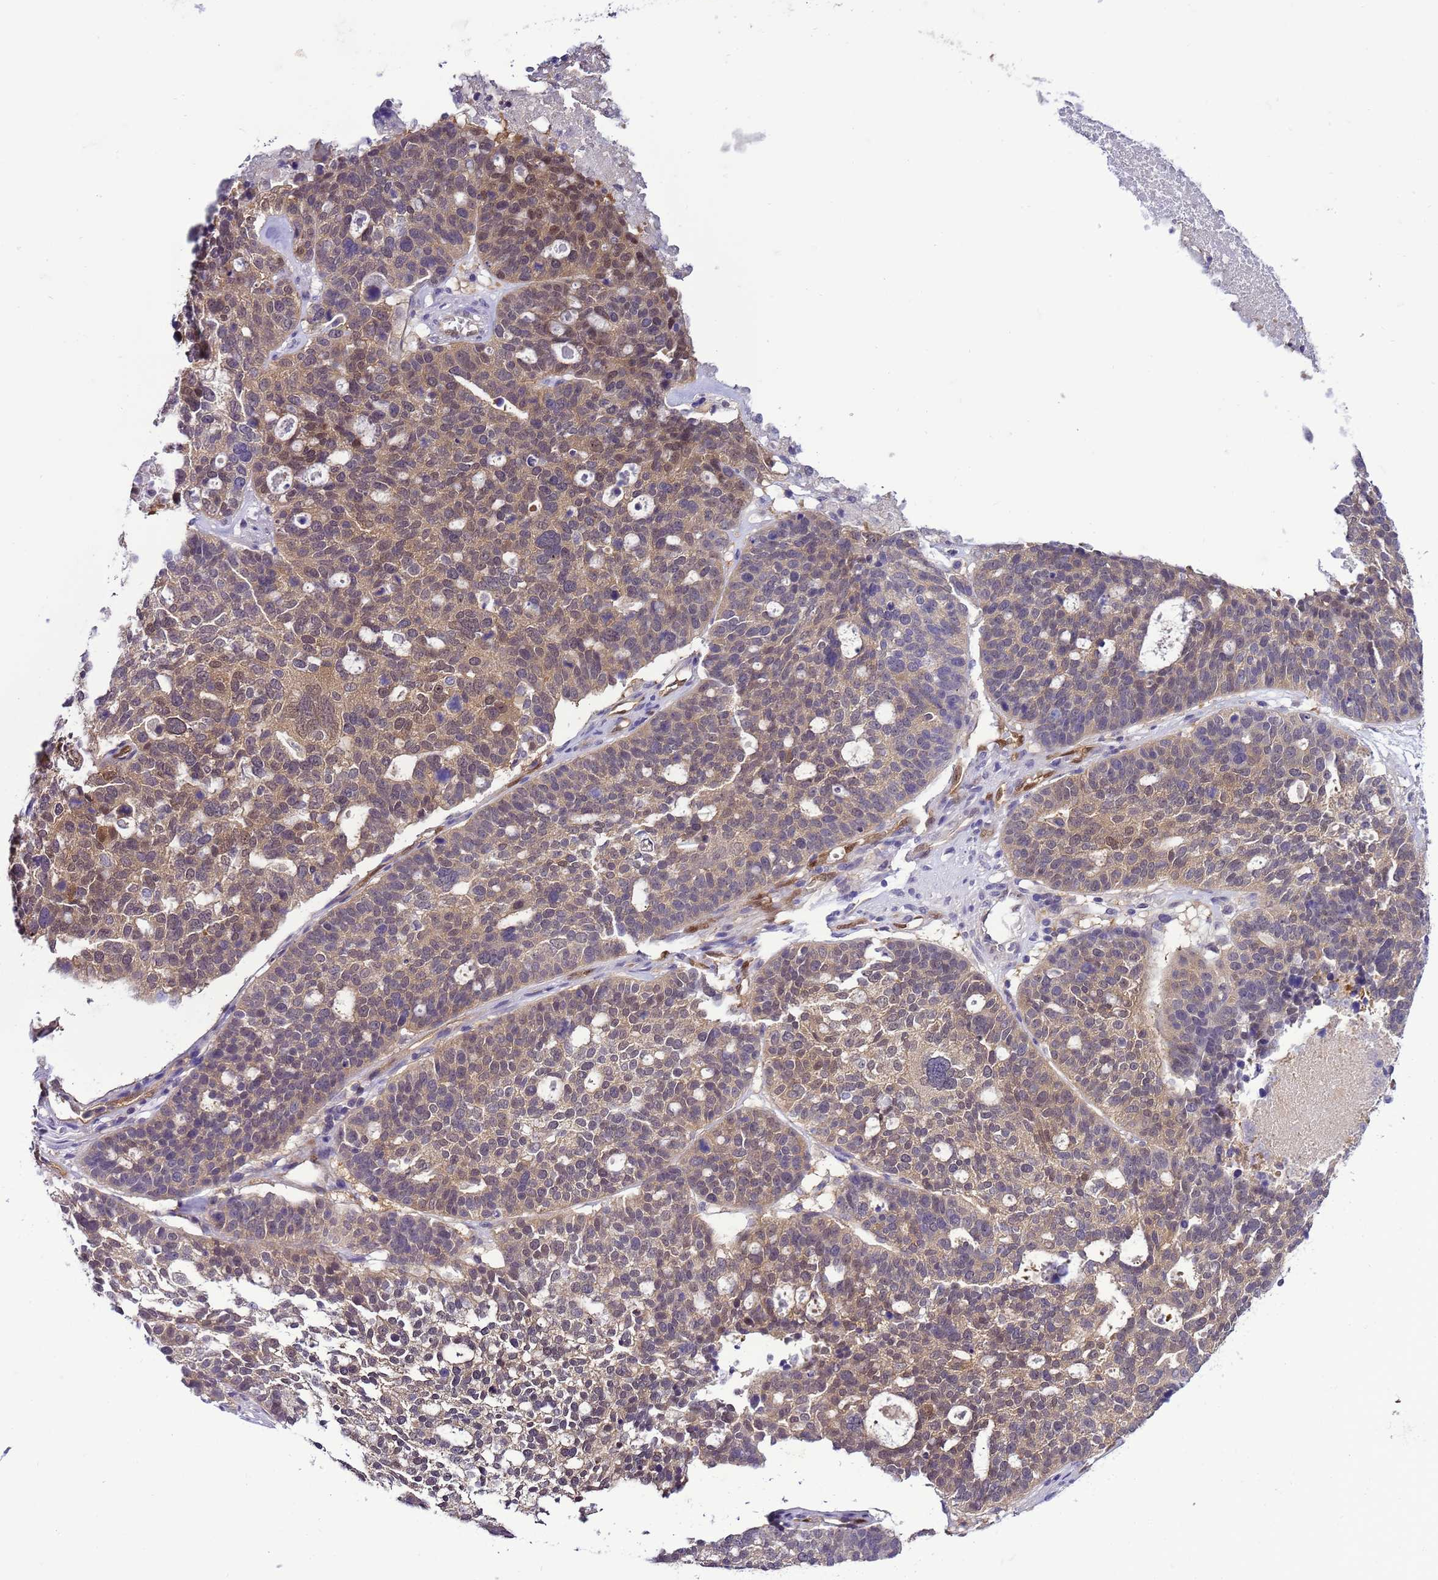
{"staining": {"intensity": "moderate", "quantity": ">75%", "location": "cytoplasmic/membranous,nuclear"}, "tissue": "ovarian cancer", "cell_type": "Tumor cells", "image_type": "cancer", "snomed": [{"axis": "morphology", "description": "Cystadenocarcinoma, serous, NOS"}, {"axis": "topography", "description": "Ovary"}], "caption": "IHC image of neoplastic tissue: human ovarian cancer stained using immunohistochemistry shows medium levels of moderate protein expression localized specifically in the cytoplasmic/membranous and nuclear of tumor cells, appearing as a cytoplasmic/membranous and nuclear brown color.", "gene": "DDI2", "patient": {"sex": "female", "age": 59}}